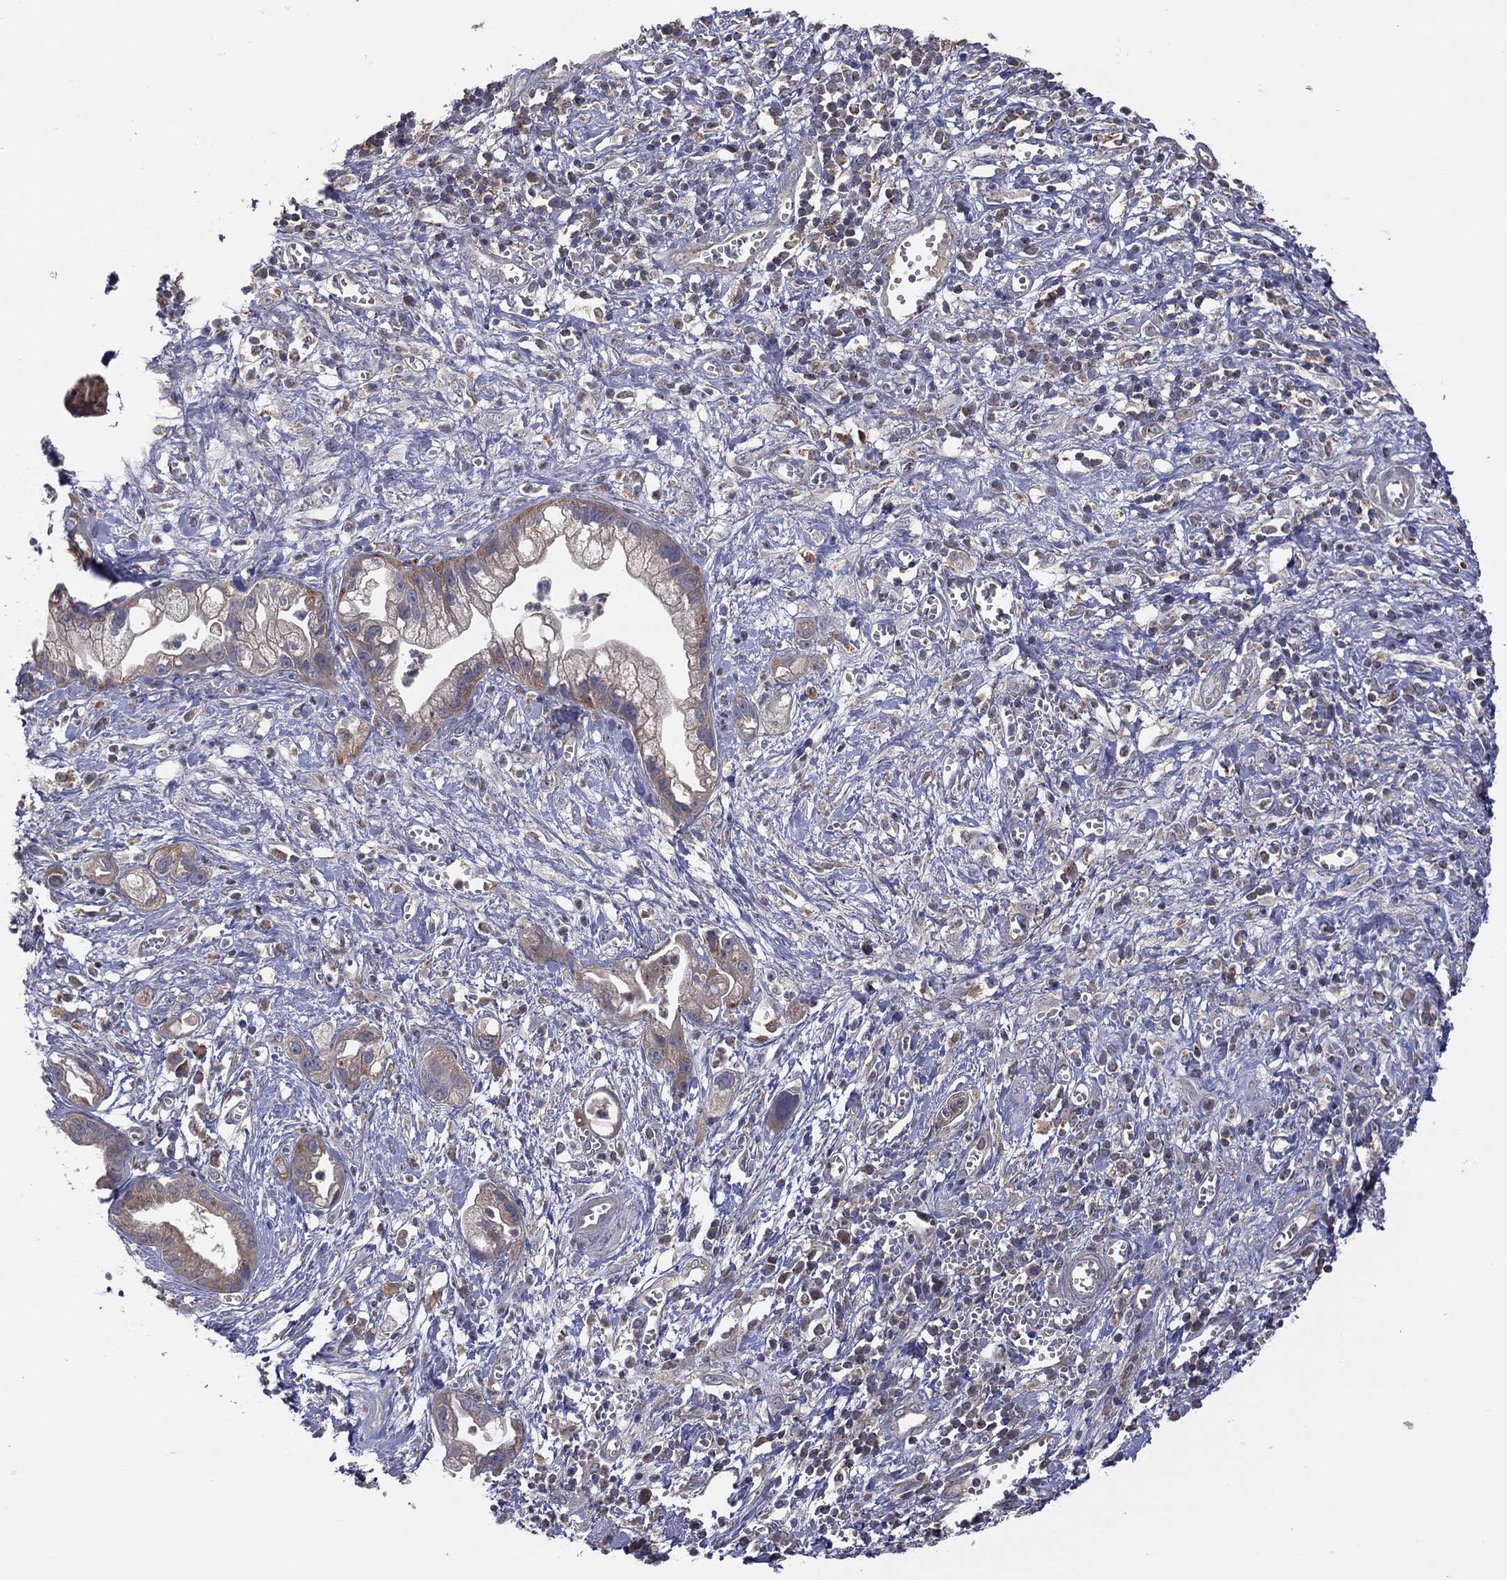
{"staining": {"intensity": "moderate", "quantity": ">75%", "location": "cytoplasmic/membranous"}, "tissue": "pancreatic cancer", "cell_type": "Tumor cells", "image_type": "cancer", "snomed": [{"axis": "morphology", "description": "Adenocarcinoma, NOS"}, {"axis": "topography", "description": "Pancreas"}], "caption": "An immunohistochemistry image of tumor tissue is shown. Protein staining in brown highlights moderate cytoplasmic/membranous positivity in pancreatic adenocarcinoma within tumor cells.", "gene": "STARD3", "patient": {"sex": "female", "age": 73}}